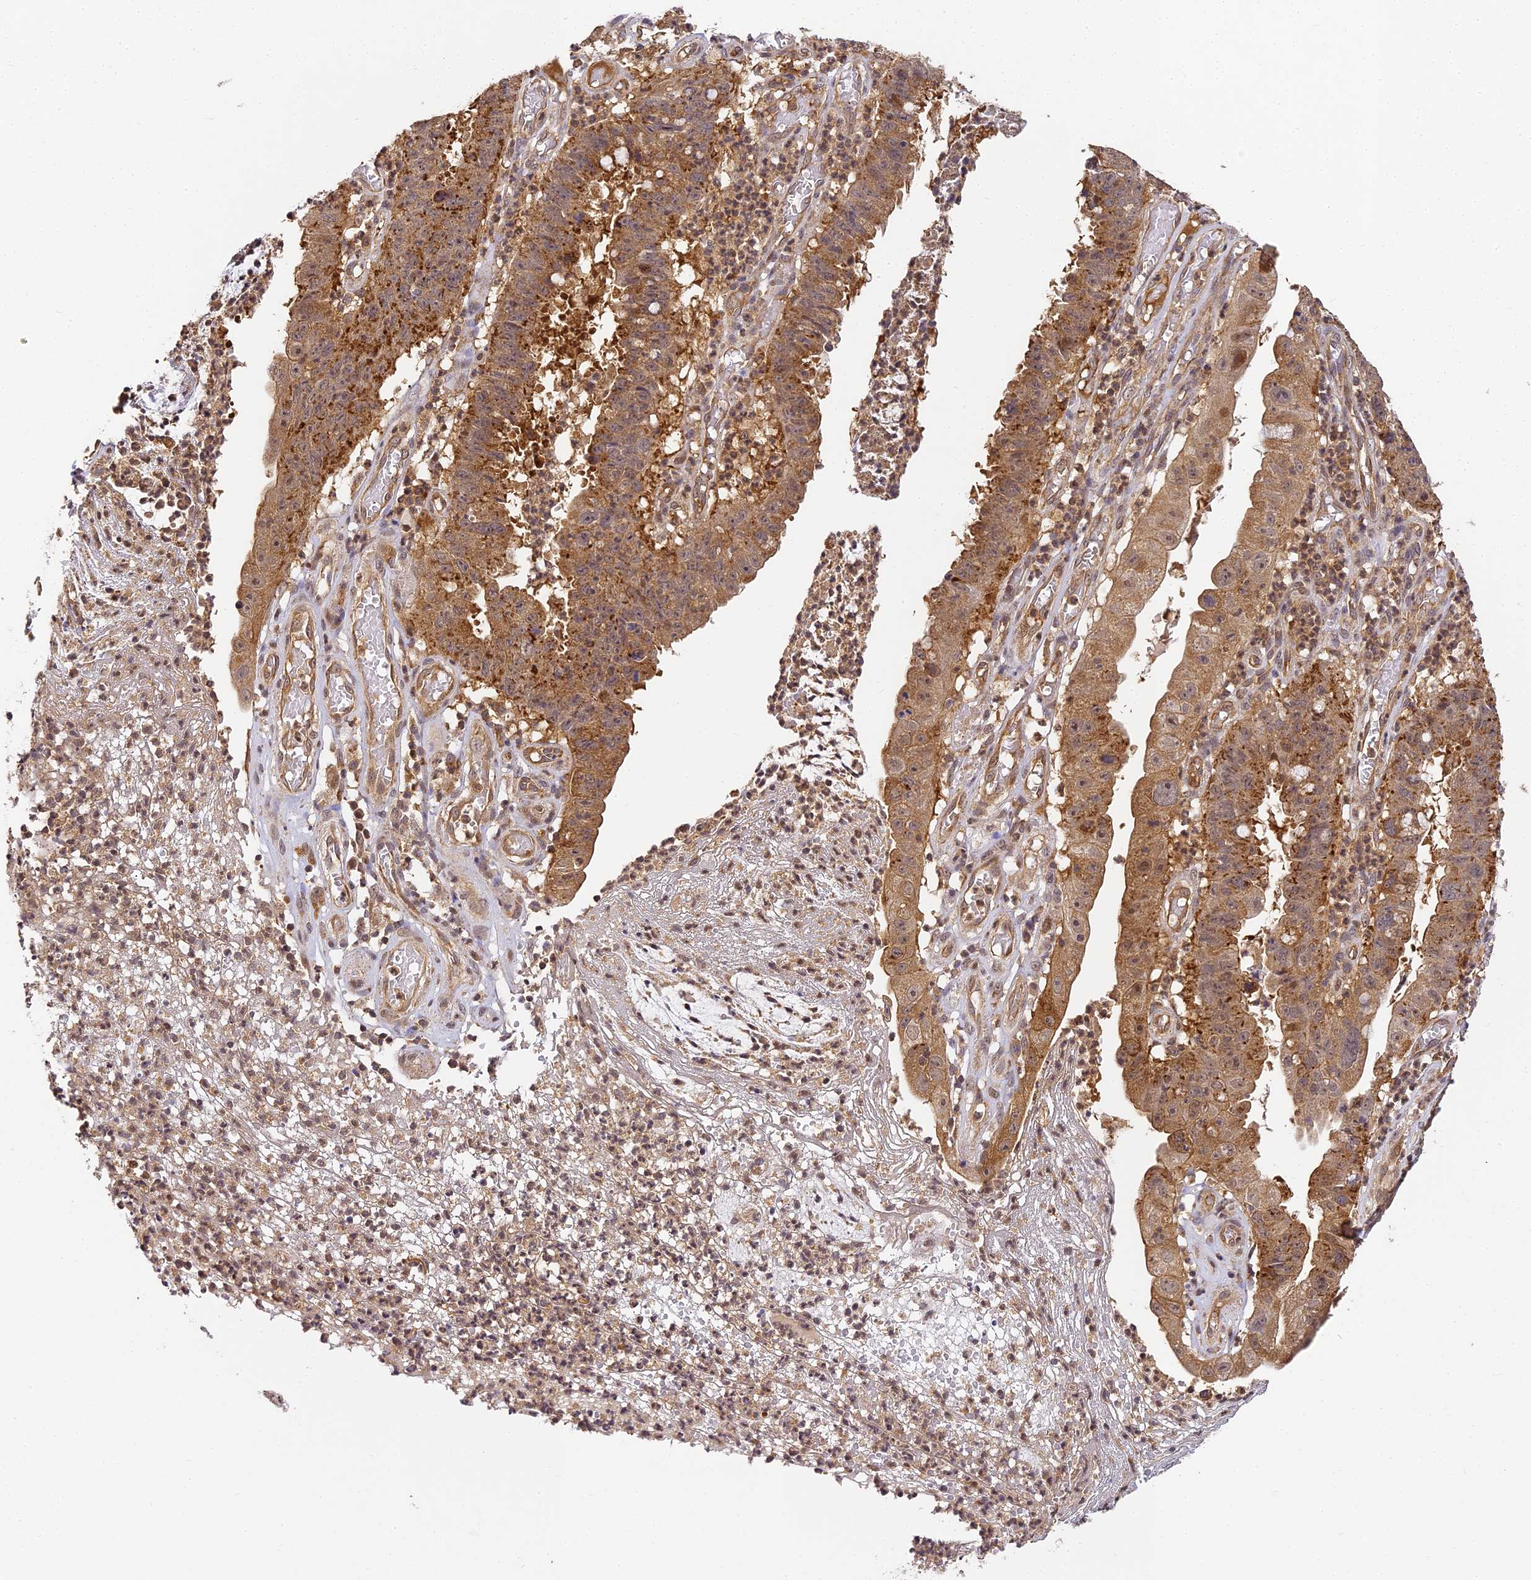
{"staining": {"intensity": "moderate", "quantity": ">75%", "location": "cytoplasmic/membranous,nuclear"}, "tissue": "stomach cancer", "cell_type": "Tumor cells", "image_type": "cancer", "snomed": [{"axis": "morphology", "description": "Adenocarcinoma, NOS"}, {"axis": "topography", "description": "Stomach"}], "caption": "Immunohistochemical staining of stomach cancer displays medium levels of moderate cytoplasmic/membranous and nuclear positivity in about >75% of tumor cells.", "gene": "ZNF443", "patient": {"sex": "male", "age": 59}}